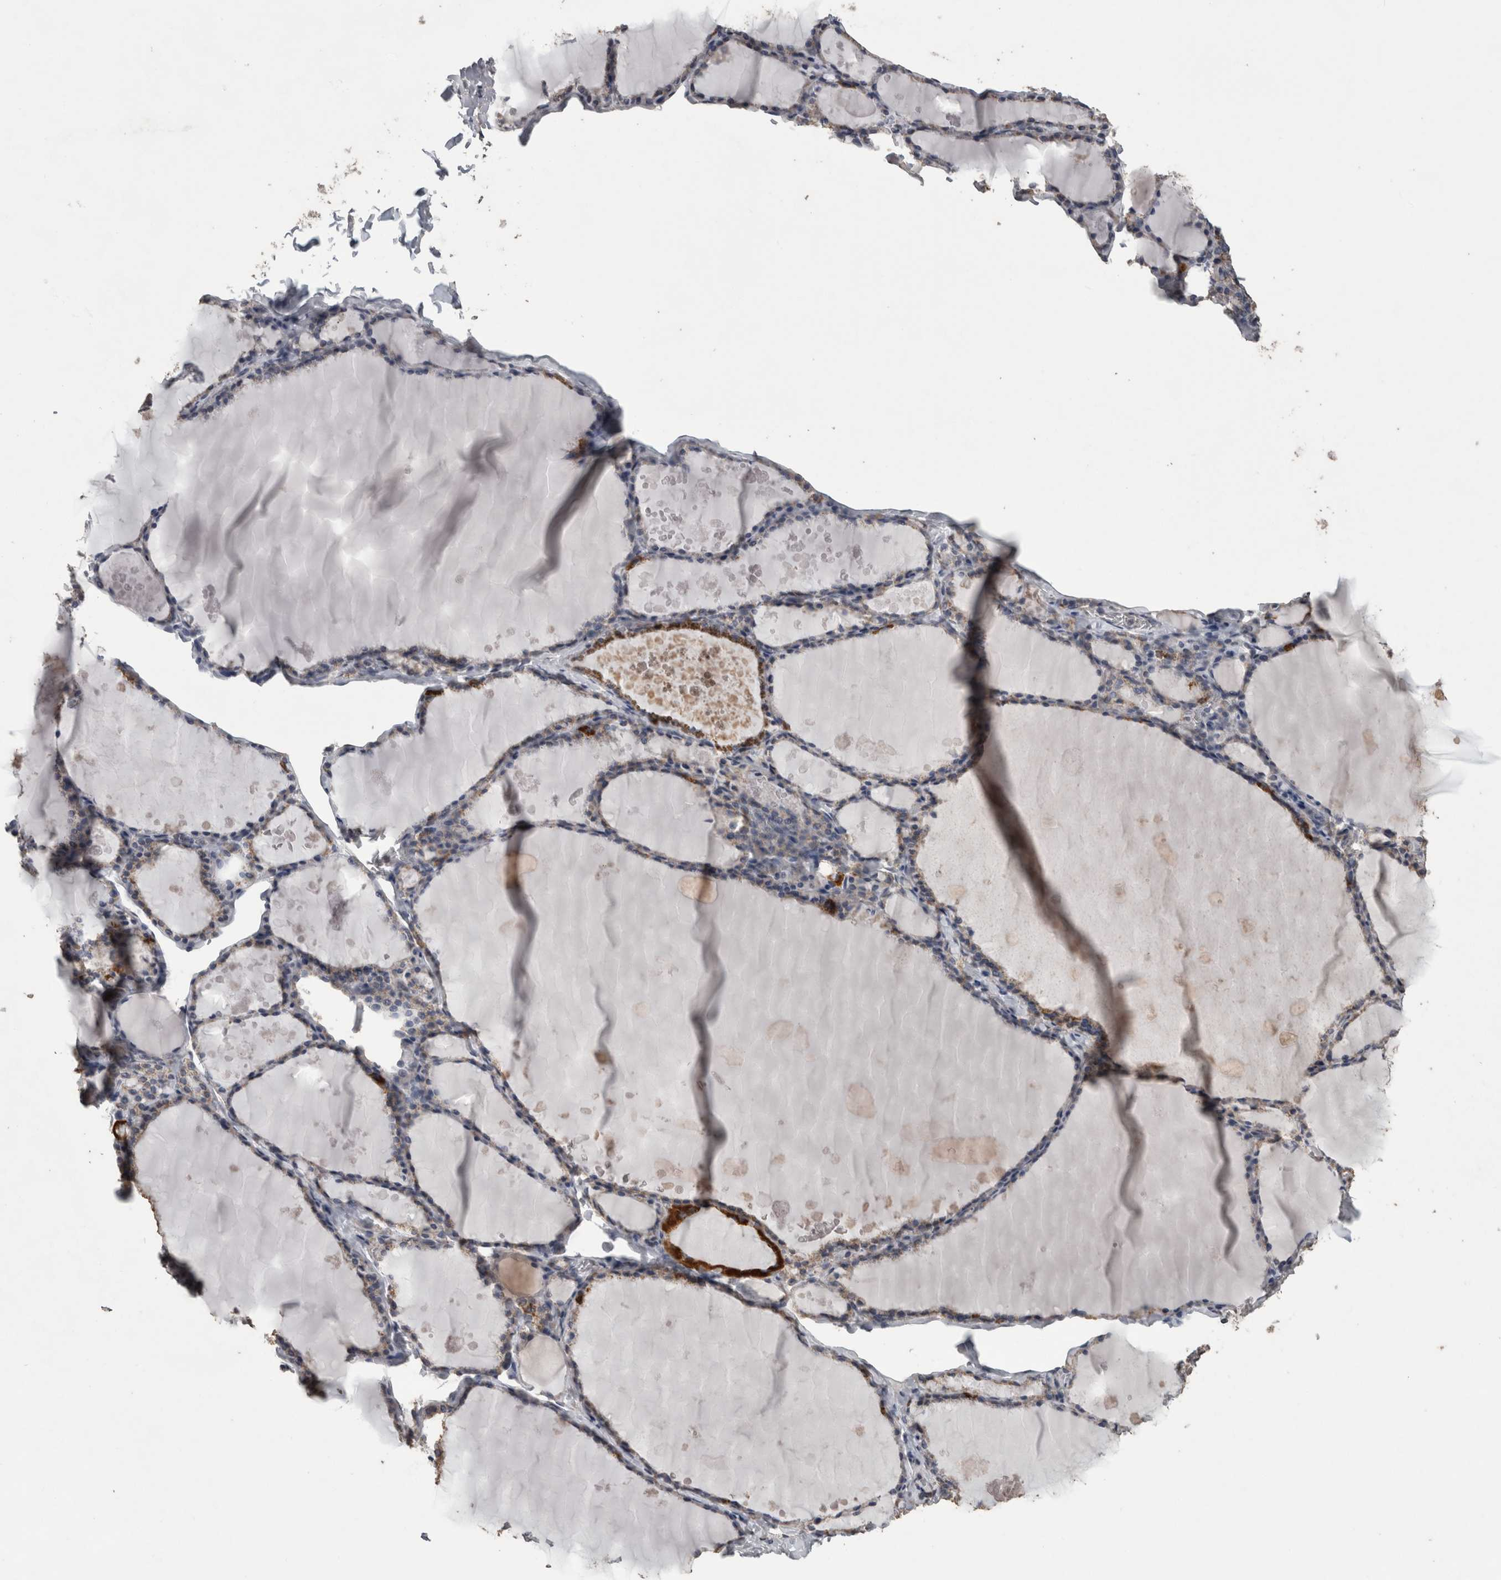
{"staining": {"intensity": "strong", "quantity": "<25%", "location": "cytoplasmic/membranous"}, "tissue": "thyroid gland", "cell_type": "Glandular cells", "image_type": "normal", "snomed": [{"axis": "morphology", "description": "Normal tissue, NOS"}, {"axis": "topography", "description": "Thyroid gland"}], "caption": "The immunohistochemical stain highlights strong cytoplasmic/membranous expression in glandular cells of benign thyroid gland.", "gene": "ACADM", "patient": {"sex": "male", "age": 56}}